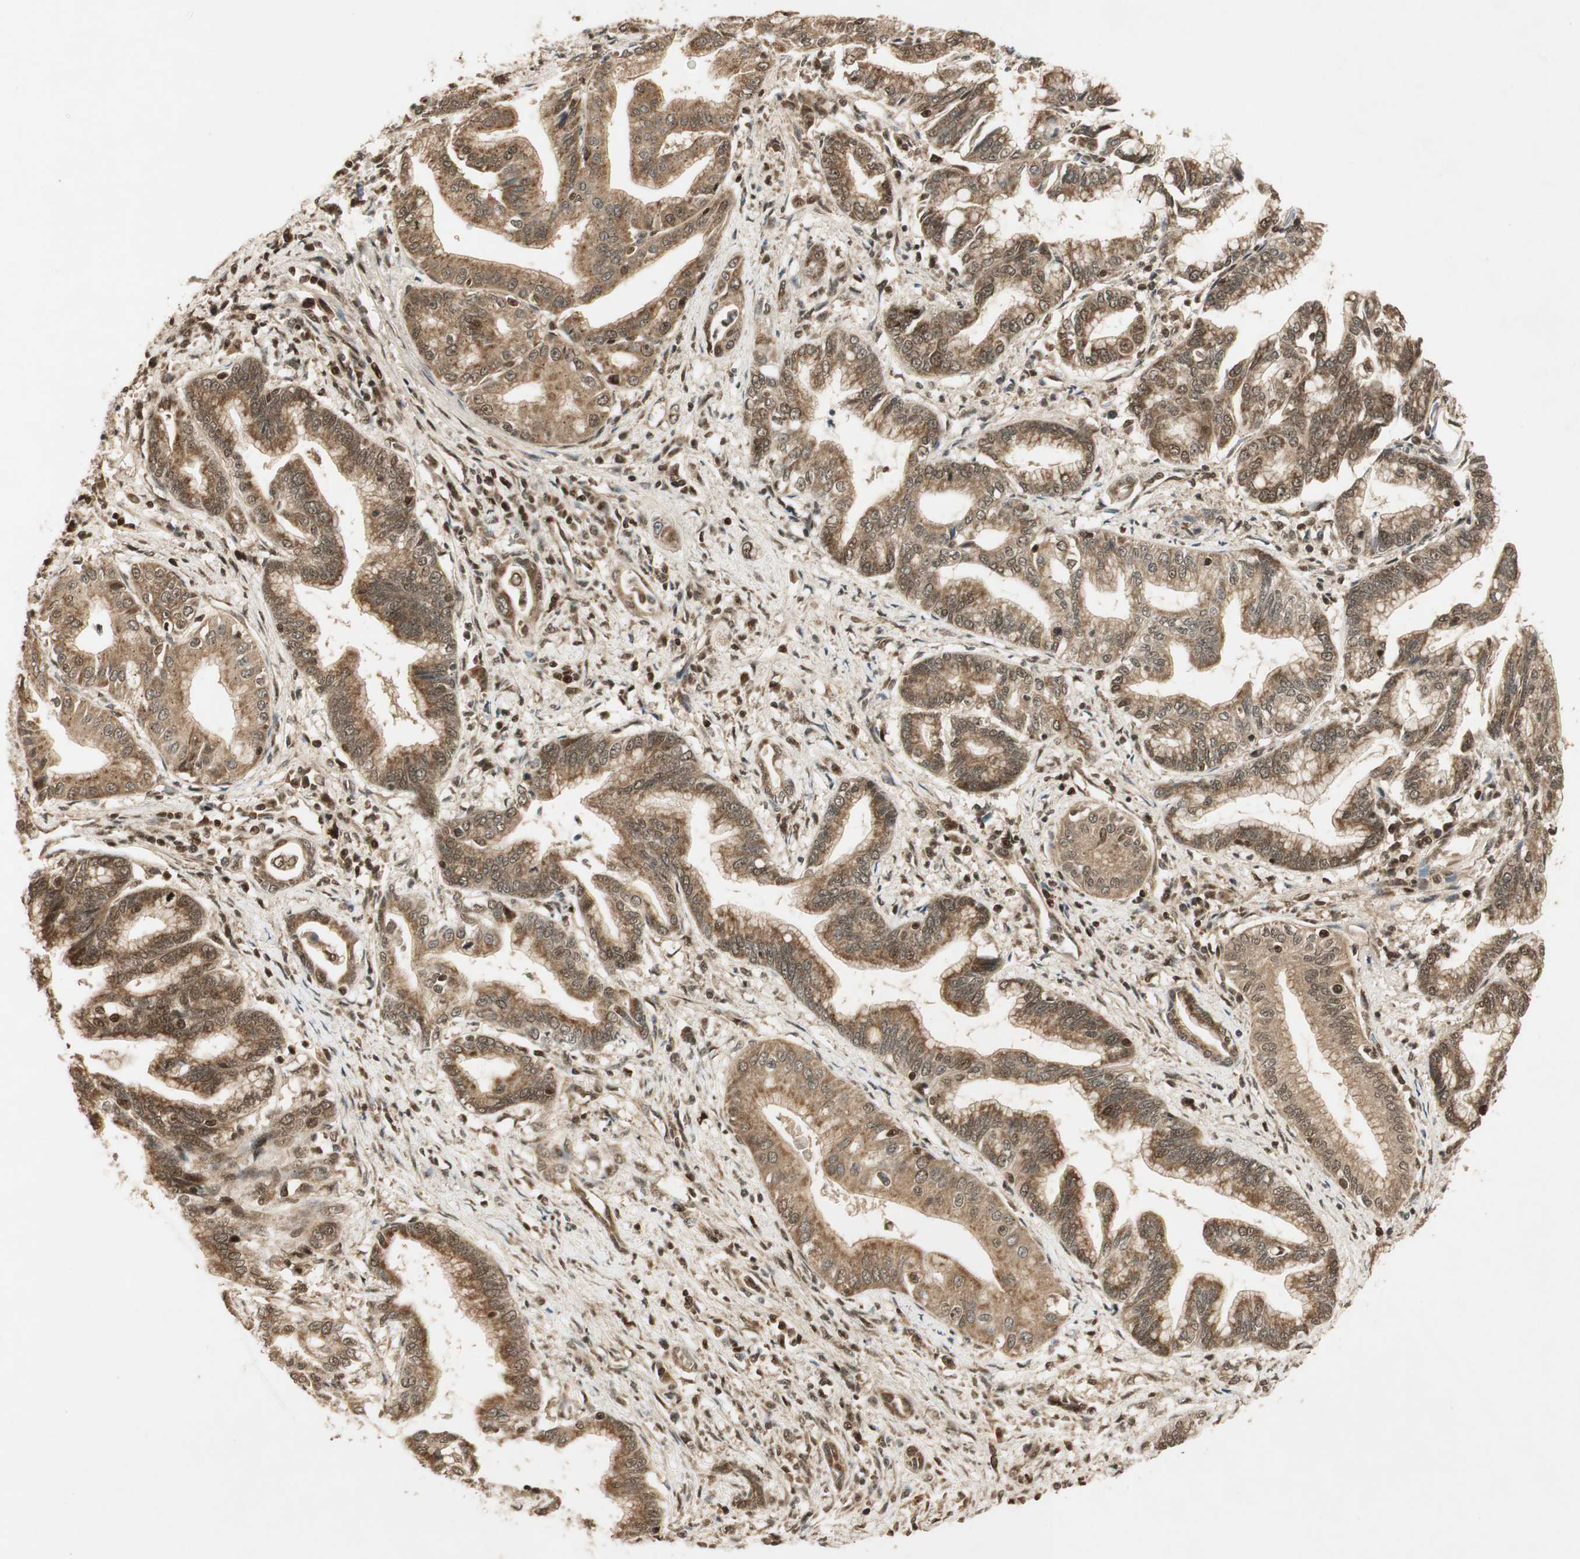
{"staining": {"intensity": "moderate", "quantity": ">75%", "location": "cytoplasmic/membranous,nuclear"}, "tissue": "pancreatic cancer", "cell_type": "Tumor cells", "image_type": "cancer", "snomed": [{"axis": "morphology", "description": "Adenocarcinoma, NOS"}, {"axis": "topography", "description": "Pancreas"}], "caption": "A brown stain highlights moderate cytoplasmic/membranous and nuclear staining of a protein in human adenocarcinoma (pancreatic) tumor cells. Nuclei are stained in blue.", "gene": "RPA3", "patient": {"sex": "female", "age": 64}}